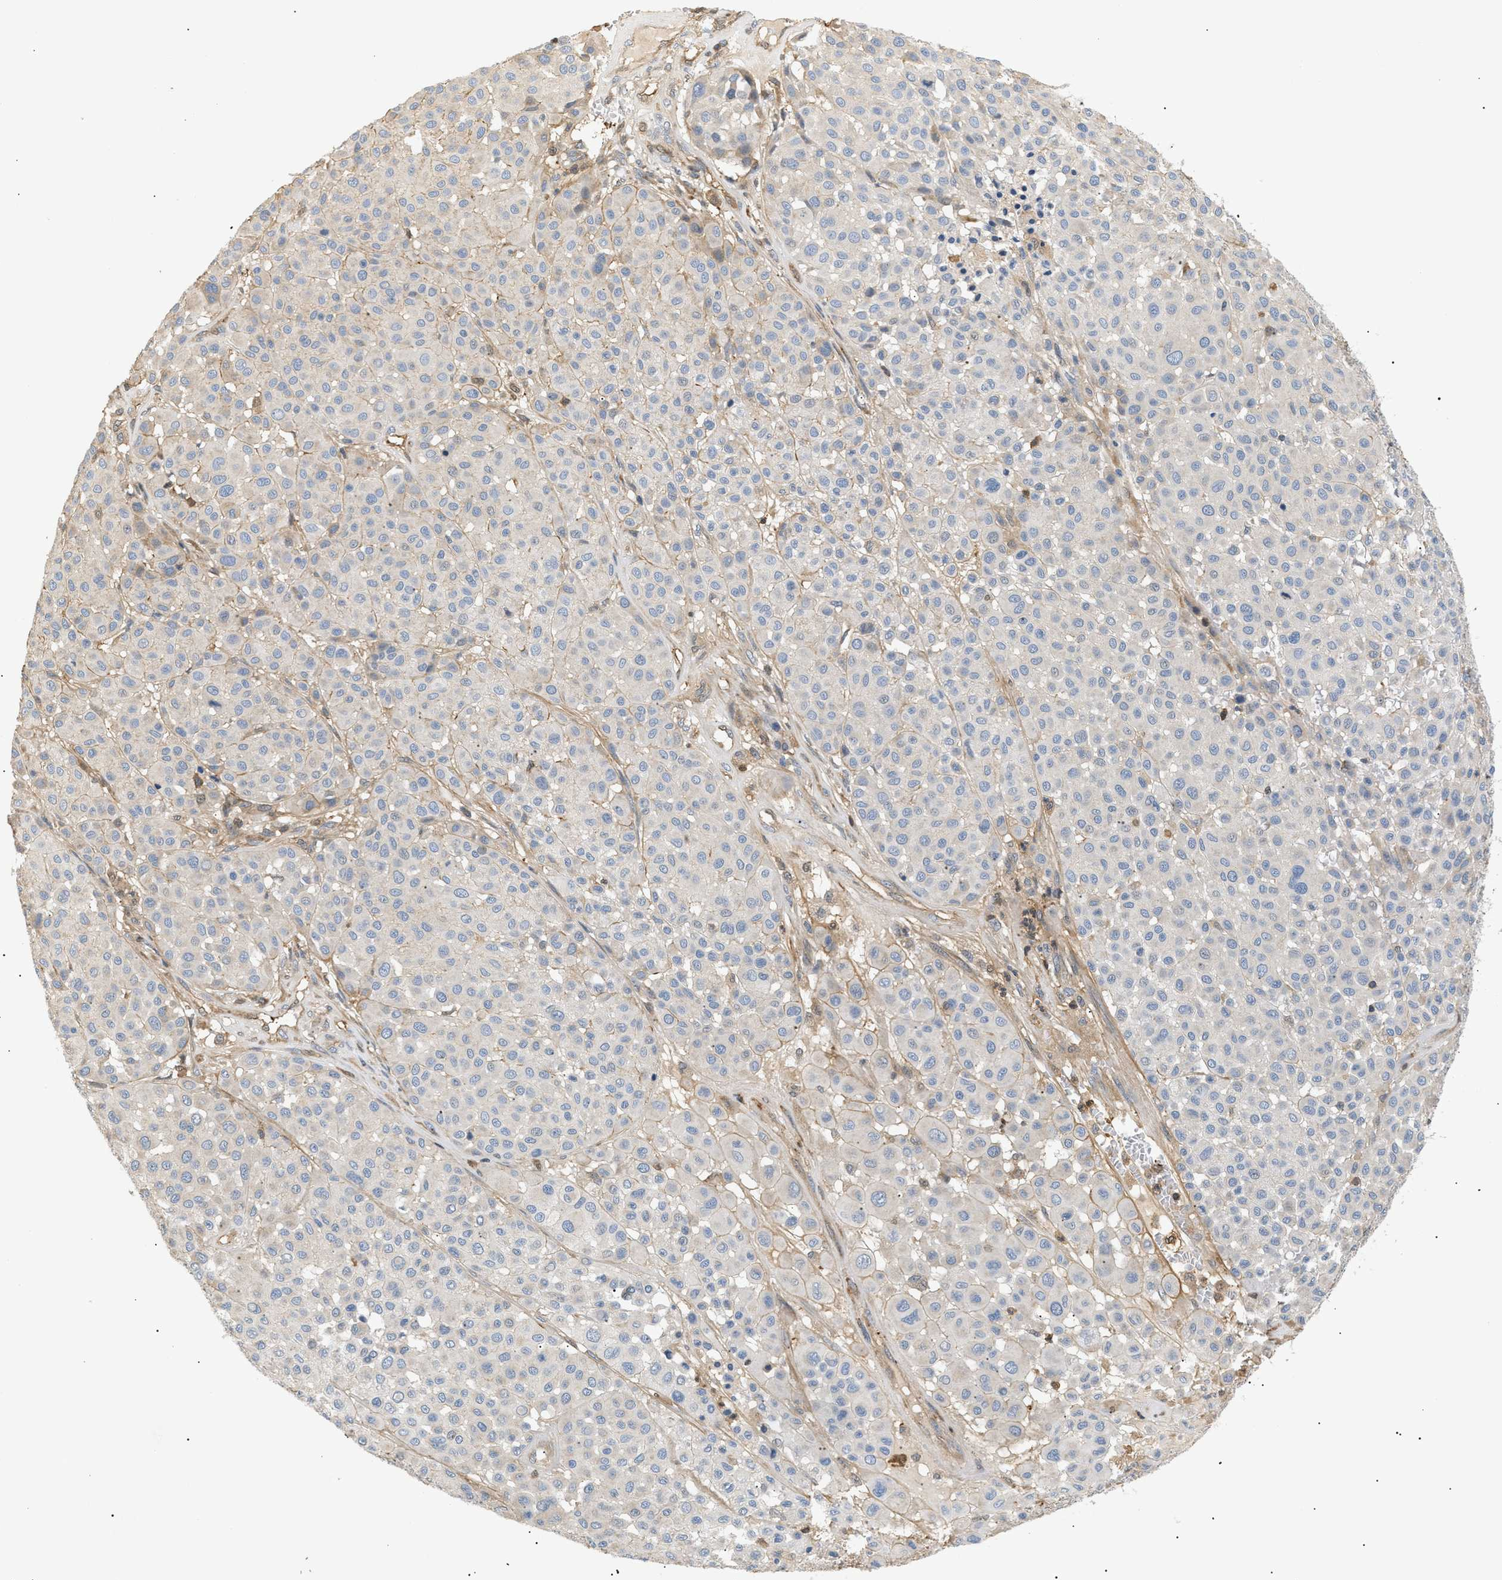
{"staining": {"intensity": "negative", "quantity": "none", "location": "none"}, "tissue": "melanoma", "cell_type": "Tumor cells", "image_type": "cancer", "snomed": [{"axis": "morphology", "description": "Malignant melanoma, Metastatic site"}, {"axis": "topography", "description": "Soft tissue"}], "caption": "Photomicrograph shows no significant protein positivity in tumor cells of melanoma.", "gene": "FARS2", "patient": {"sex": "male", "age": 41}}